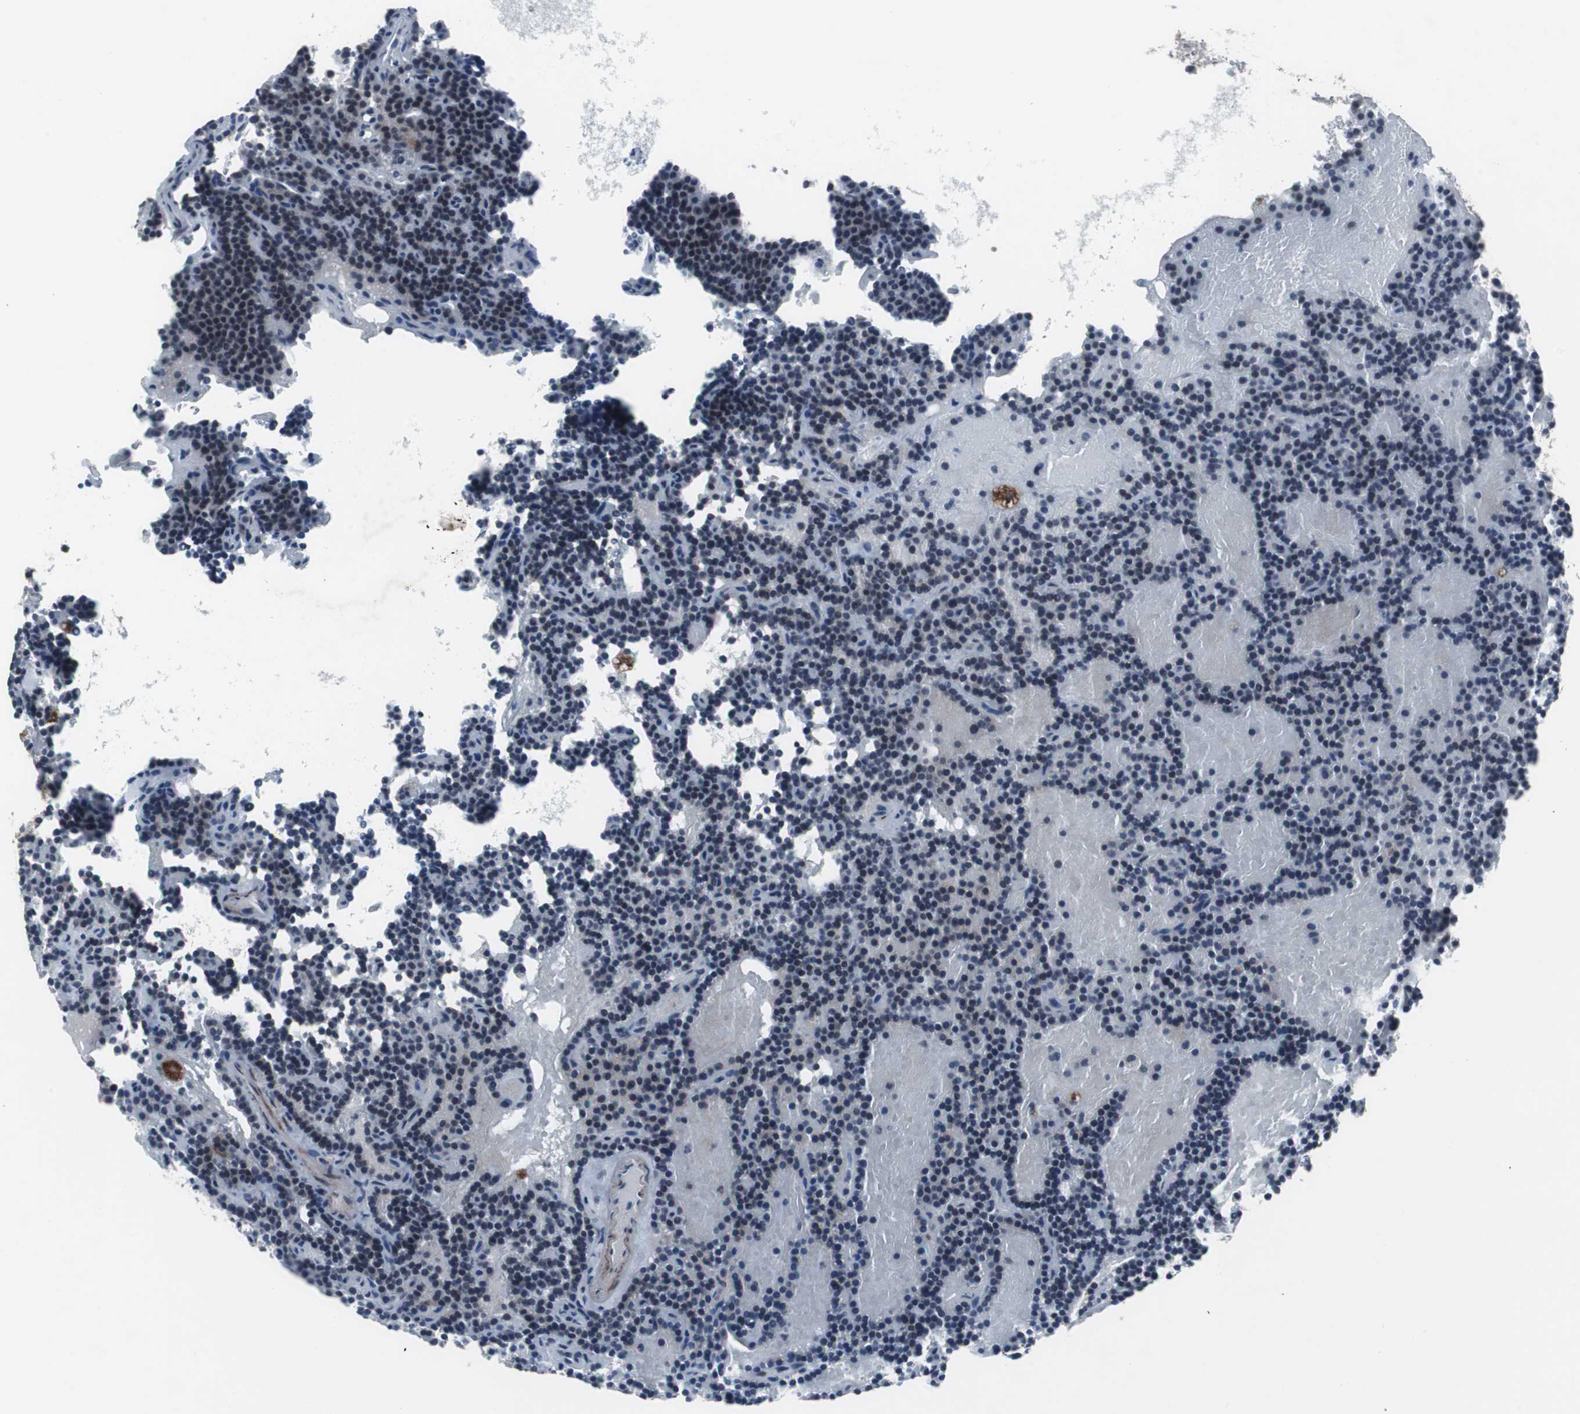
{"staining": {"intensity": "negative", "quantity": "none", "location": "none"}, "tissue": "parathyroid gland", "cell_type": "Glandular cells", "image_type": "normal", "snomed": [{"axis": "morphology", "description": "Normal tissue, NOS"}, {"axis": "topography", "description": "Parathyroid gland"}], "caption": "The immunohistochemistry histopathology image has no significant staining in glandular cells of parathyroid gland.", "gene": "FOXP4", "patient": {"sex": "male", "age": 66}}